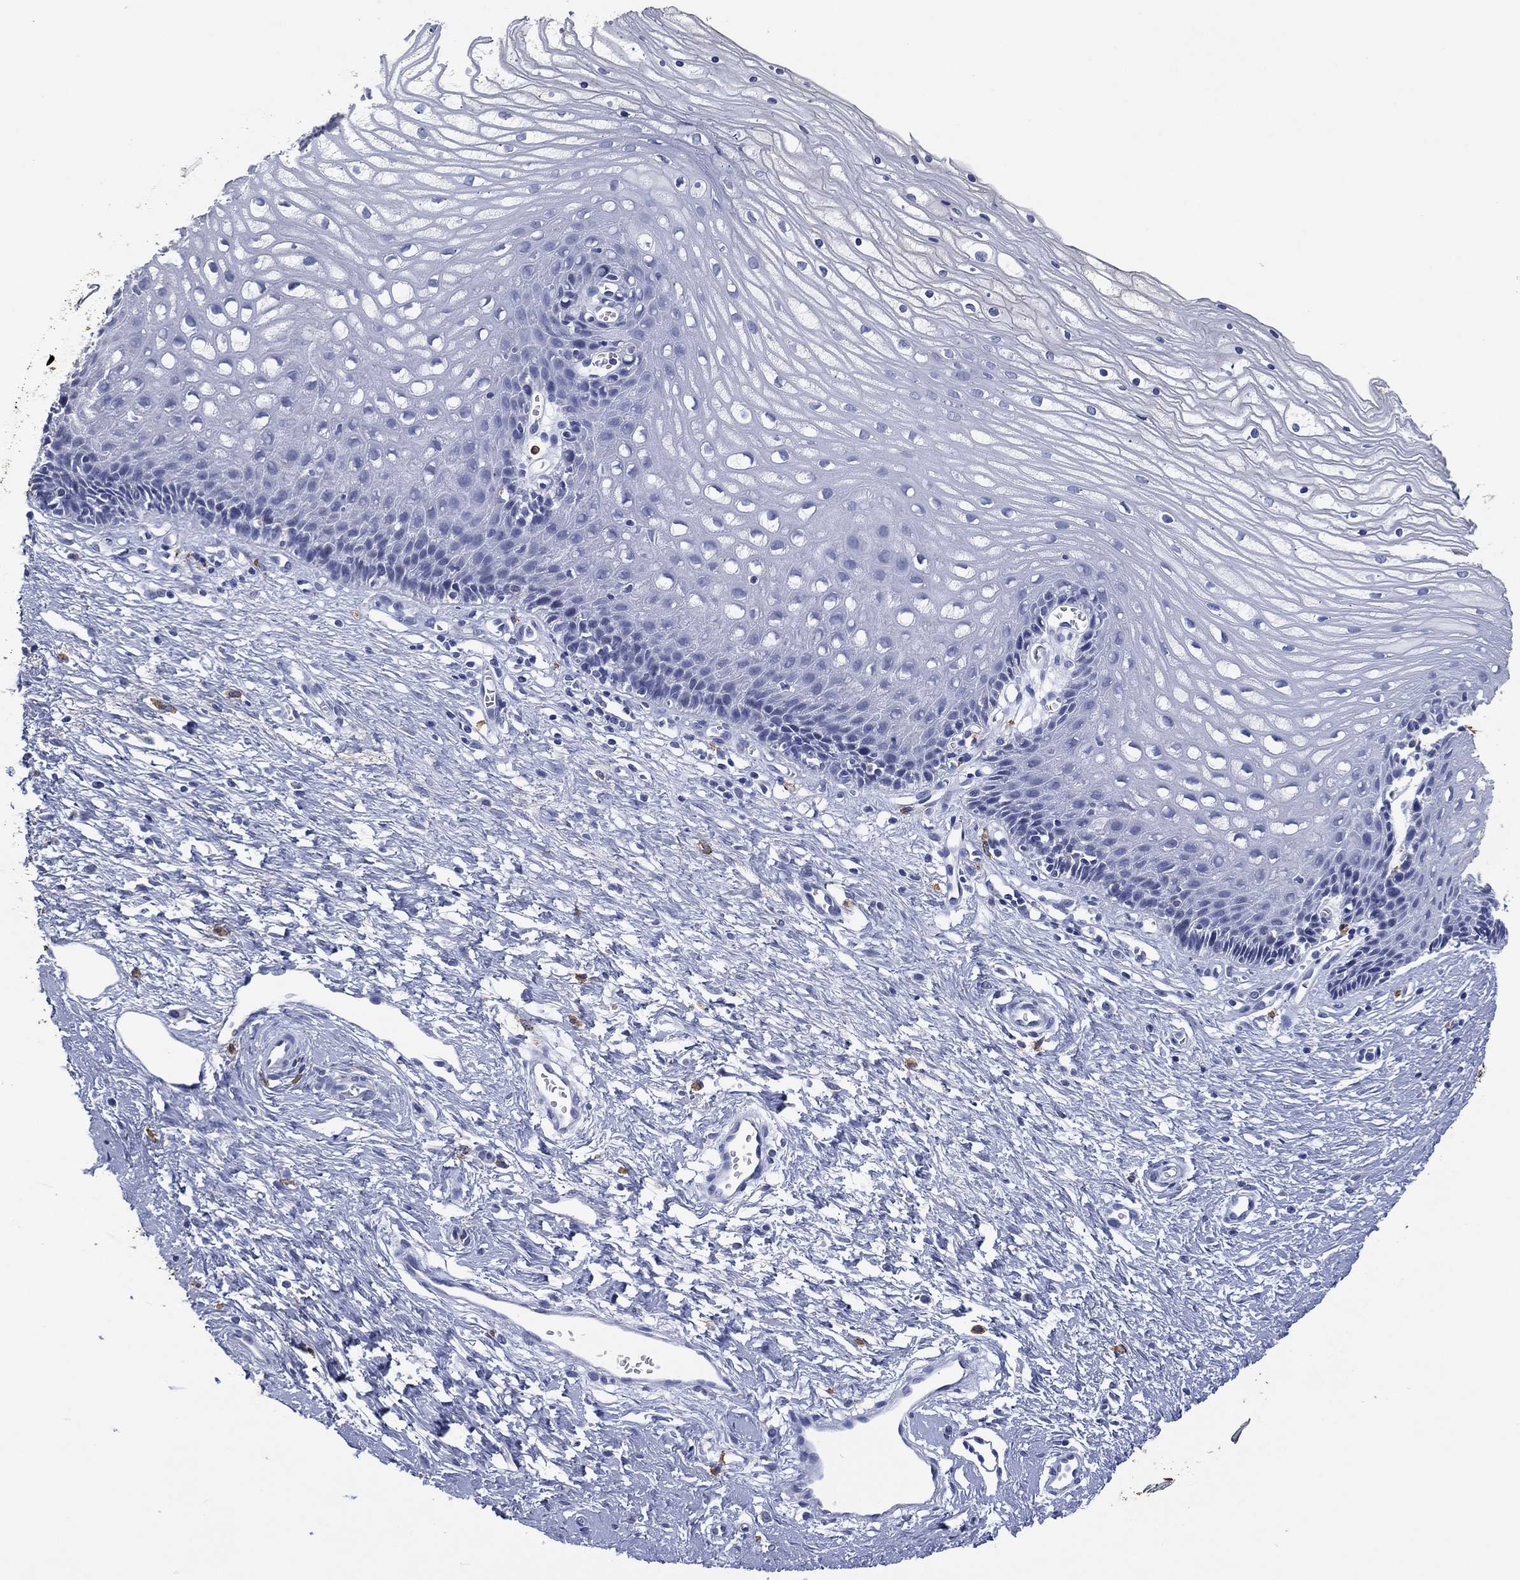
{"staining": {"intensity": "negative", "quantity": "none", "location": "none"}, "tissue": "cervix", "cell_type": "Glandular cells", "image_type": "normal", "snomed": [{"axis": "morphology", "description": "Normal tissue, NOS"}, {"axis": "topography", "description": "Cervix"}], "caption": "DAB (3,3'-diaminobenzidine) immunohistochemical staining of normal cervix displays no significant expression in glandular cells.", "gene": "FSCN2", "patient": {"sex": "female", "age": 35}}